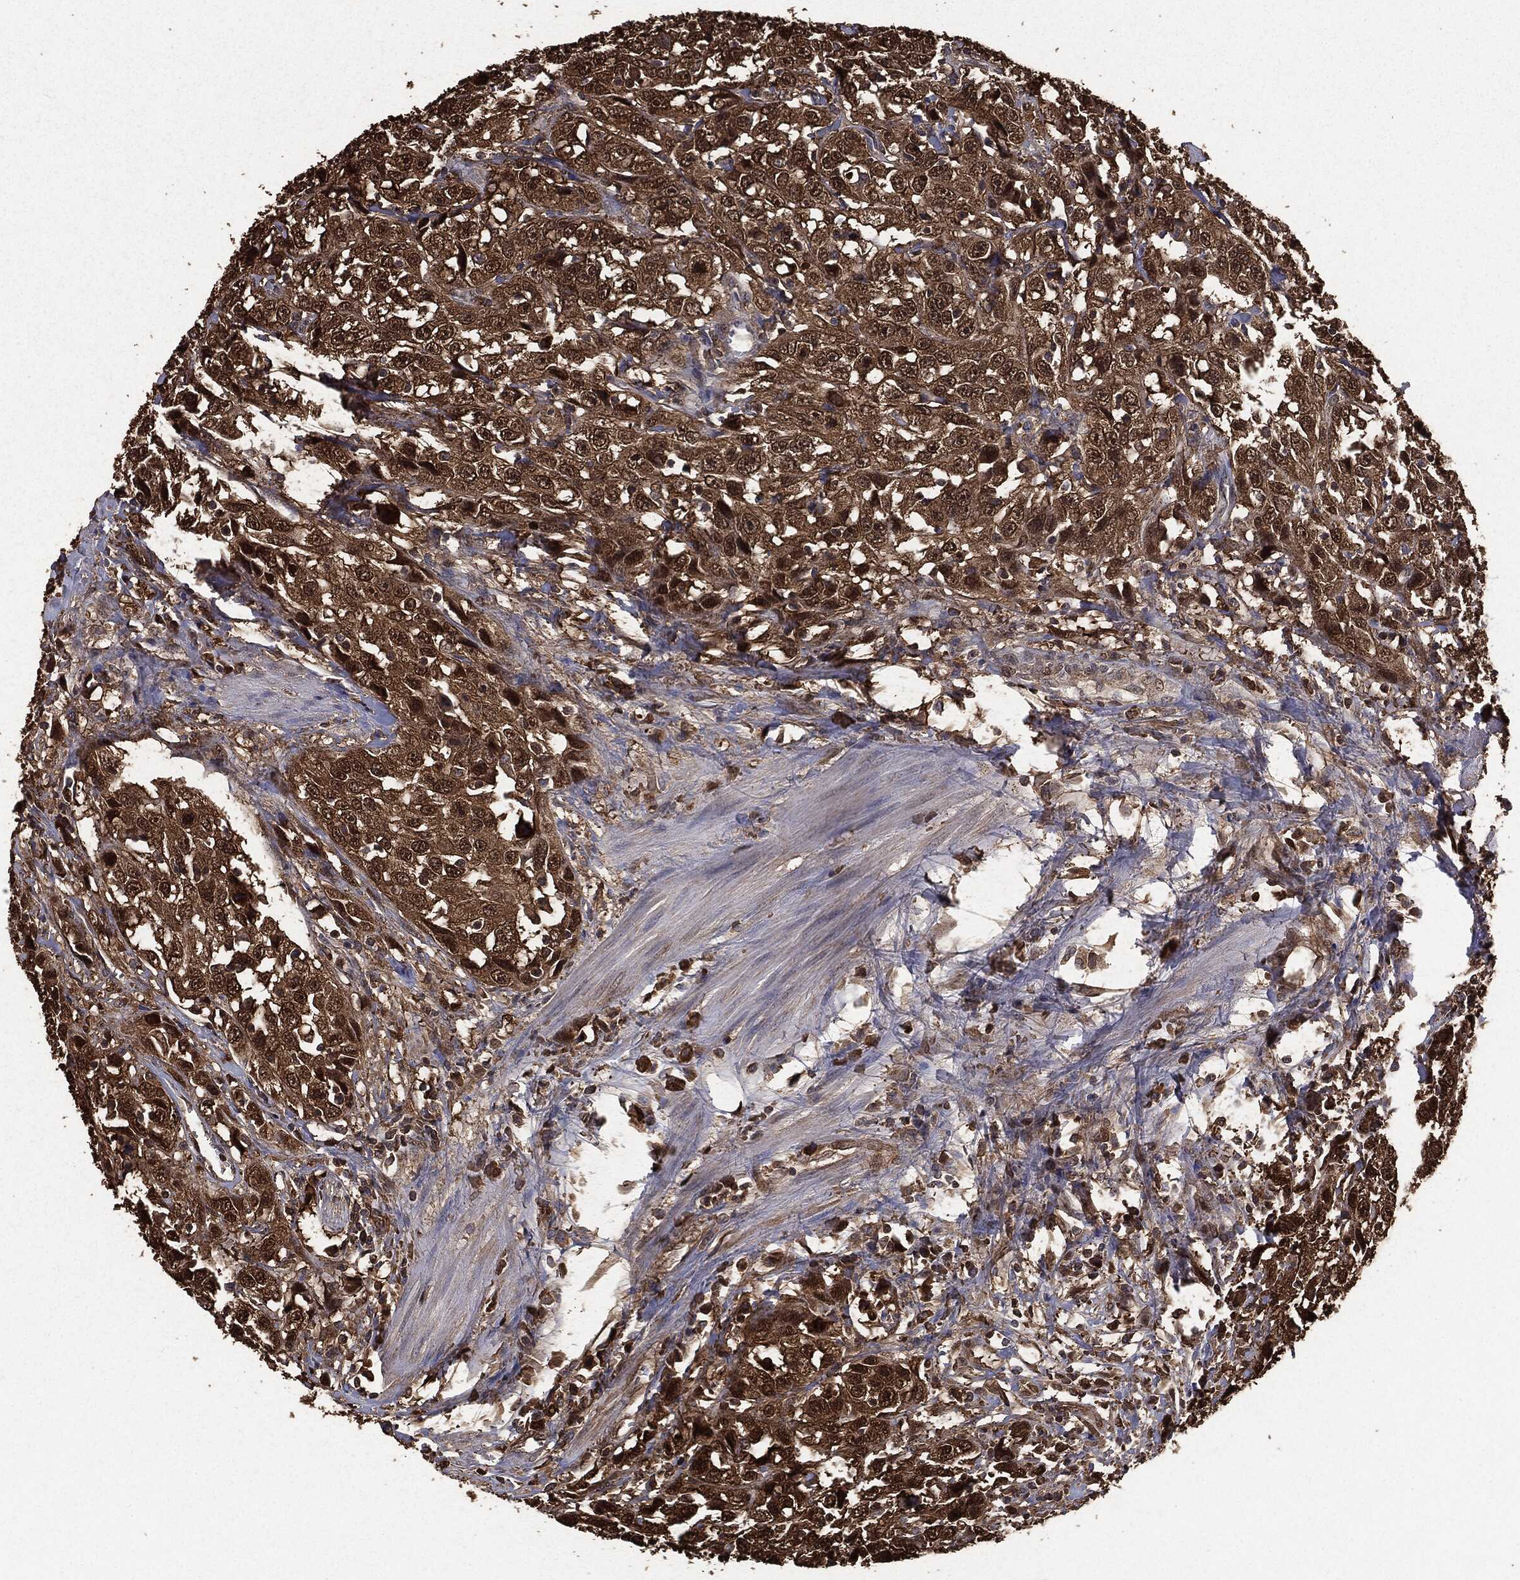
{"staining": {"intensity": "strong", "quantity": ">75%", "location": "cytoplasmic/membranous"}, "tissue": "urothelial cancer", "cell_type": "Tumor cells", "image_type": "cancer", "snomed": [{"axis": "morphology", "description": "Urothelial carcinoma, NOS"}, {"axis": "morphology", "description": "Urothelial carcinoma, High grade"}, {"axis": "topography", "description": "Urinary bladder"}], "caption": "A brown stain shows strong cytoplasmic/membranous expression of a protein in urothelial carcinoma (high-grade) tumor cells.", "gene": "NME1", "patient": {"sex": "female", "age": 73}}